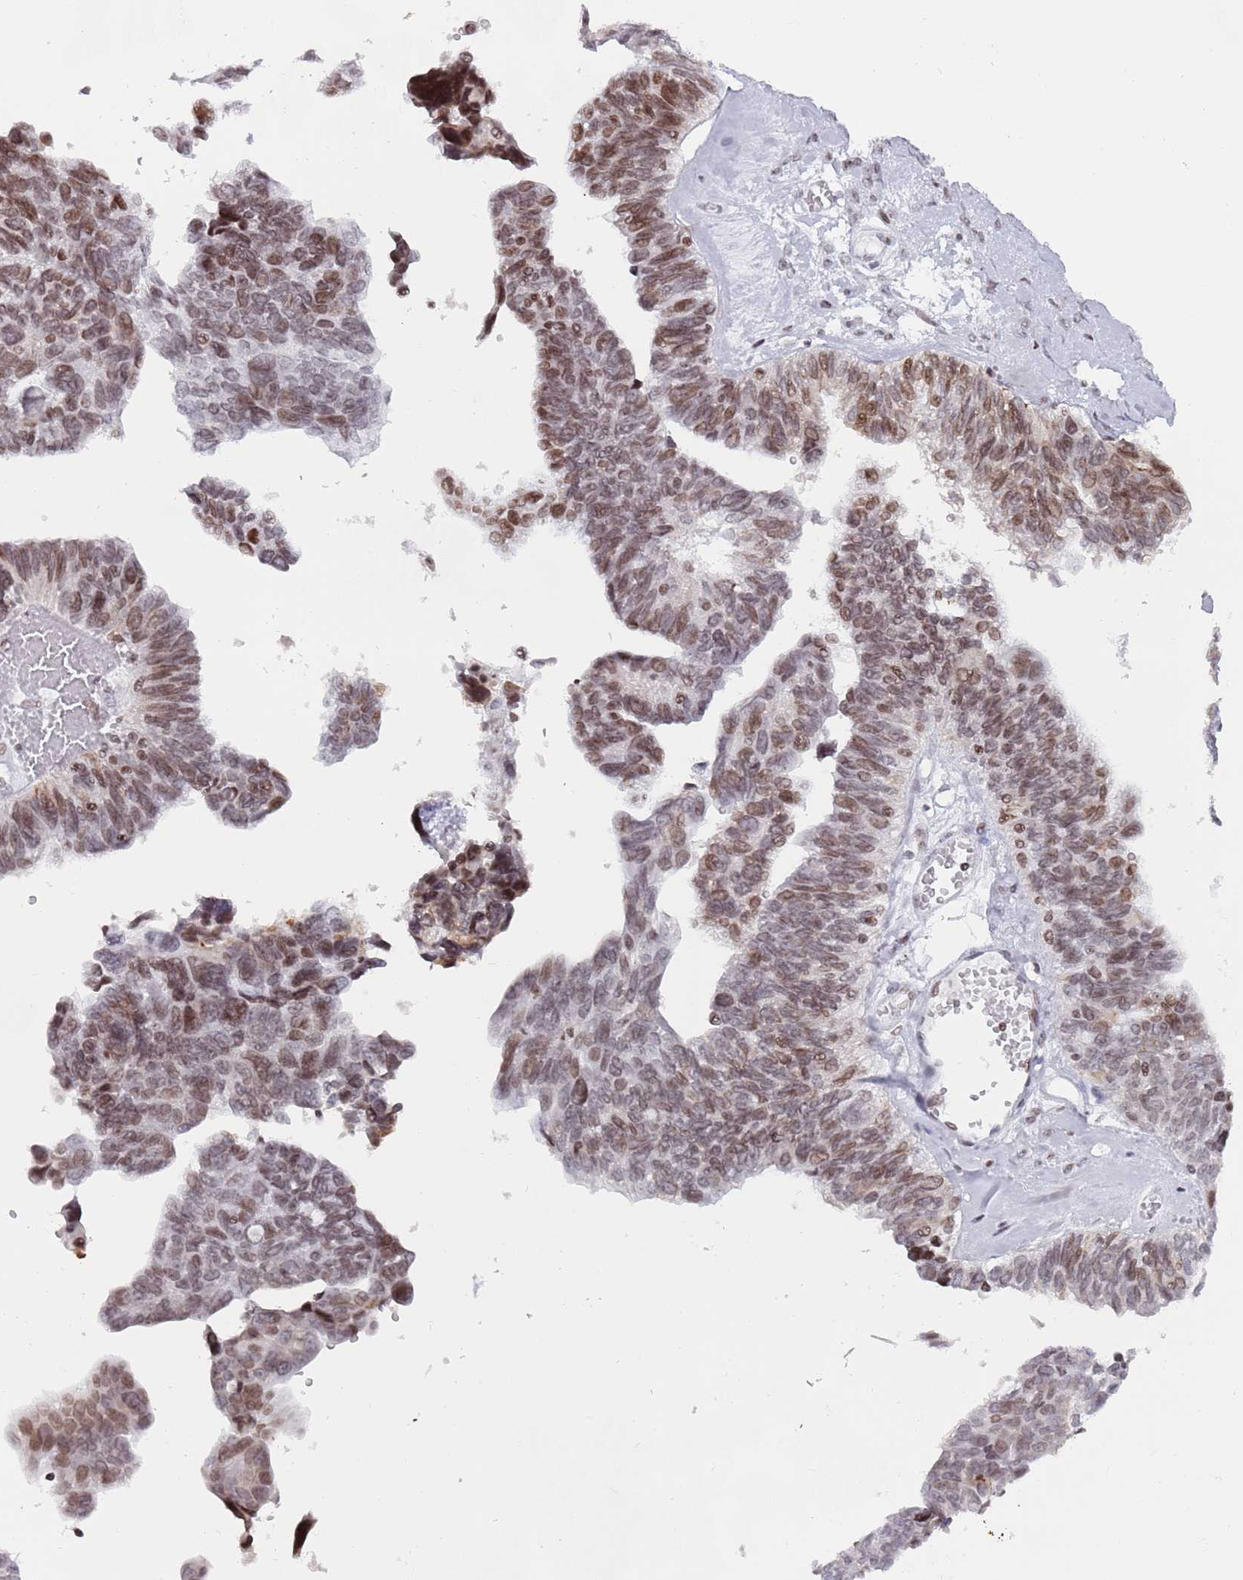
{"staining": {"intensity": "moderate", "quantity": ">75%", "location": "nuclear"}, "tissue": "ovarian cancer", "cell_type": "Tumor cells", "image_type": "cancer", "snomed": [{"axis": "morphology", "description": "Cystadenocarcinoma, serous, NOS"}, {"axis": "topography", "description": "Ovary"}], "caption": "Ovarian serous cystadenocarcinoma stained with DAB (3,3'-diaminobenzidine) immunohistochemistry reveals medium levels of moderate nuclear positivity in approximately >75% of tumor cells.", "gene": "HDAC8", "patient": {"sex": "female", "age": 79}}